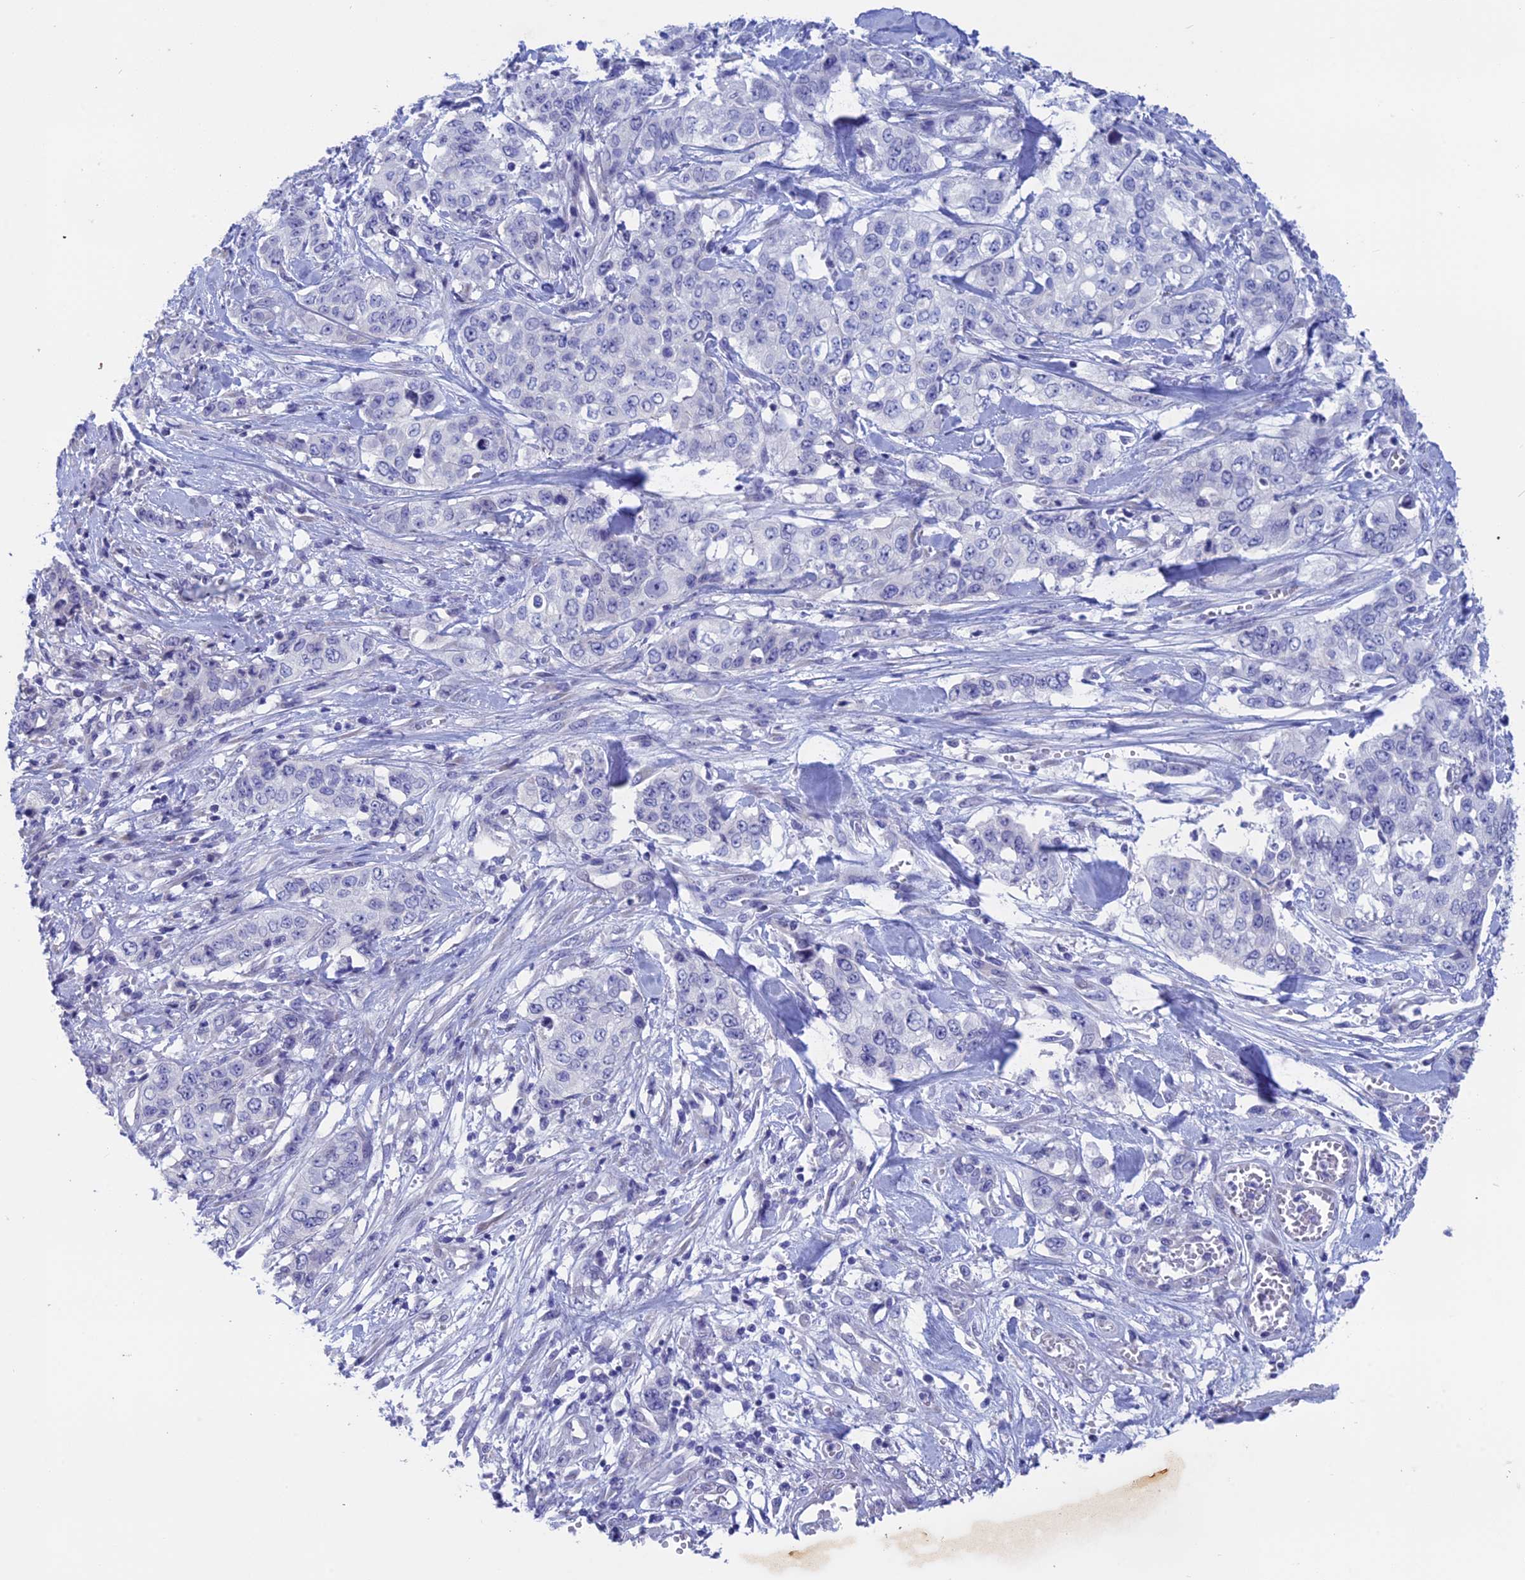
{"staining": {"intensity": "negative", "quantity": "none", "location": "none"}, "tissue": "stomach cancer", "cell_type": "Tumor cells", "image_type": "cancer", "snomed": [{"axis": "morphology", "description": "Adenocarcinoma, NOS"}, {"axis": "topography", "description": "Stomach, upper"}], "caption": "Tumor cells show no significant protein staining in adenocarcinoma (stomach). (DAB (3,3'-diaminobenzidine) immunohistochemistry (IHC) with hematoxylin counter stain).", "gene": "BTBD19", "patient": {"sex": "male", "age": 62}}